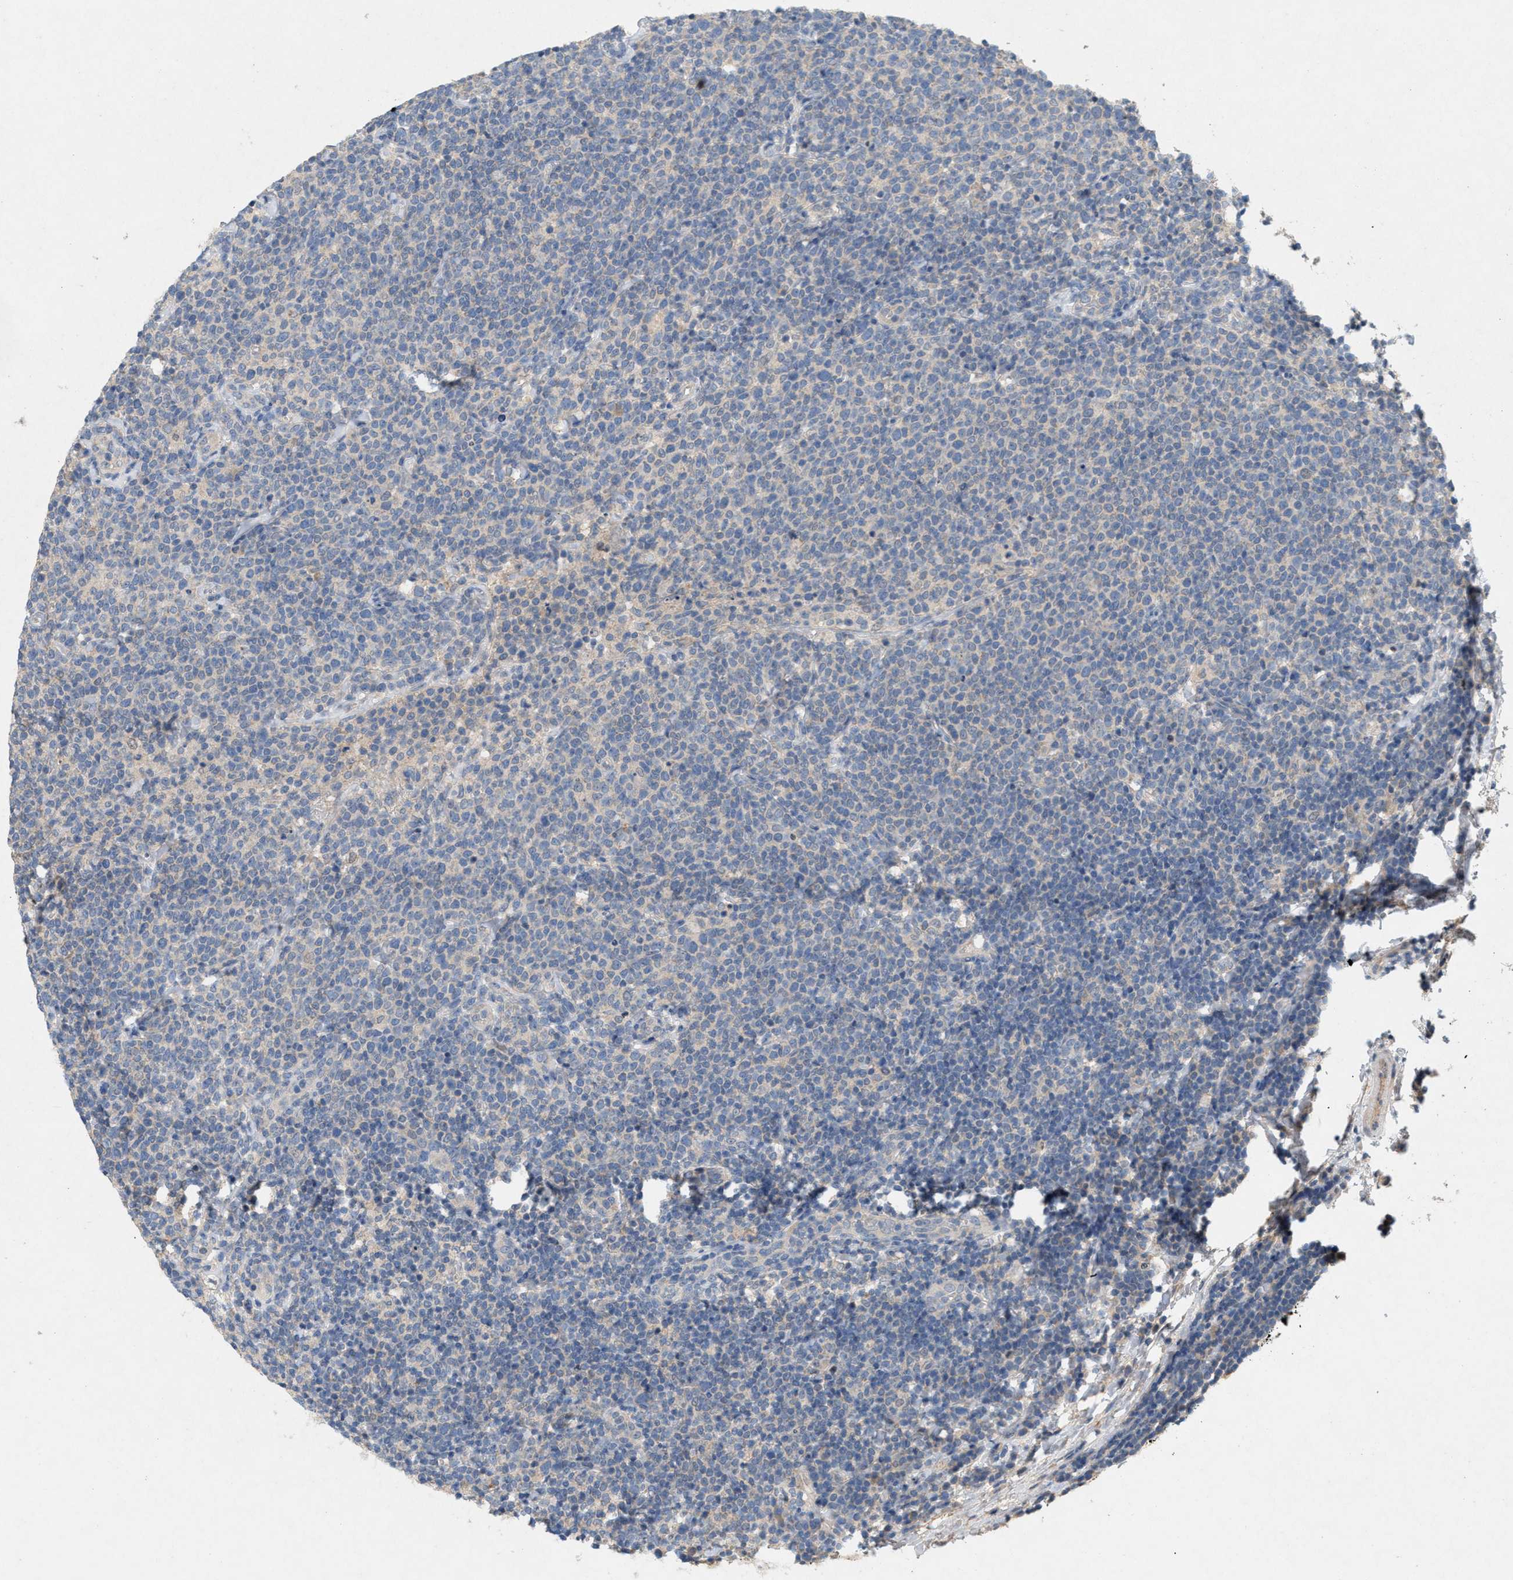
{"staining": {"intensity": "negative", "quantity": "none", "location": "none"}, "tissue": "lymphoma", "cell_type": "Tumor cells", "image_type": "cancer", "snomed": [{"axis": "morphology", "description": "Malignant lymphoma, non-Hodgkin's type, High grade"}, {"axis": "topography", "description": "Lymph node"}], "caption": "DAB (3,3'-diaminobenzidine) immunohistochemical staining of high-grade malignant lymphoma, non-Hodgkin's type shows no significant staining in tumor cells.", "gene": "DCAF7", "patient": {"sex": "male", "age": 61}}